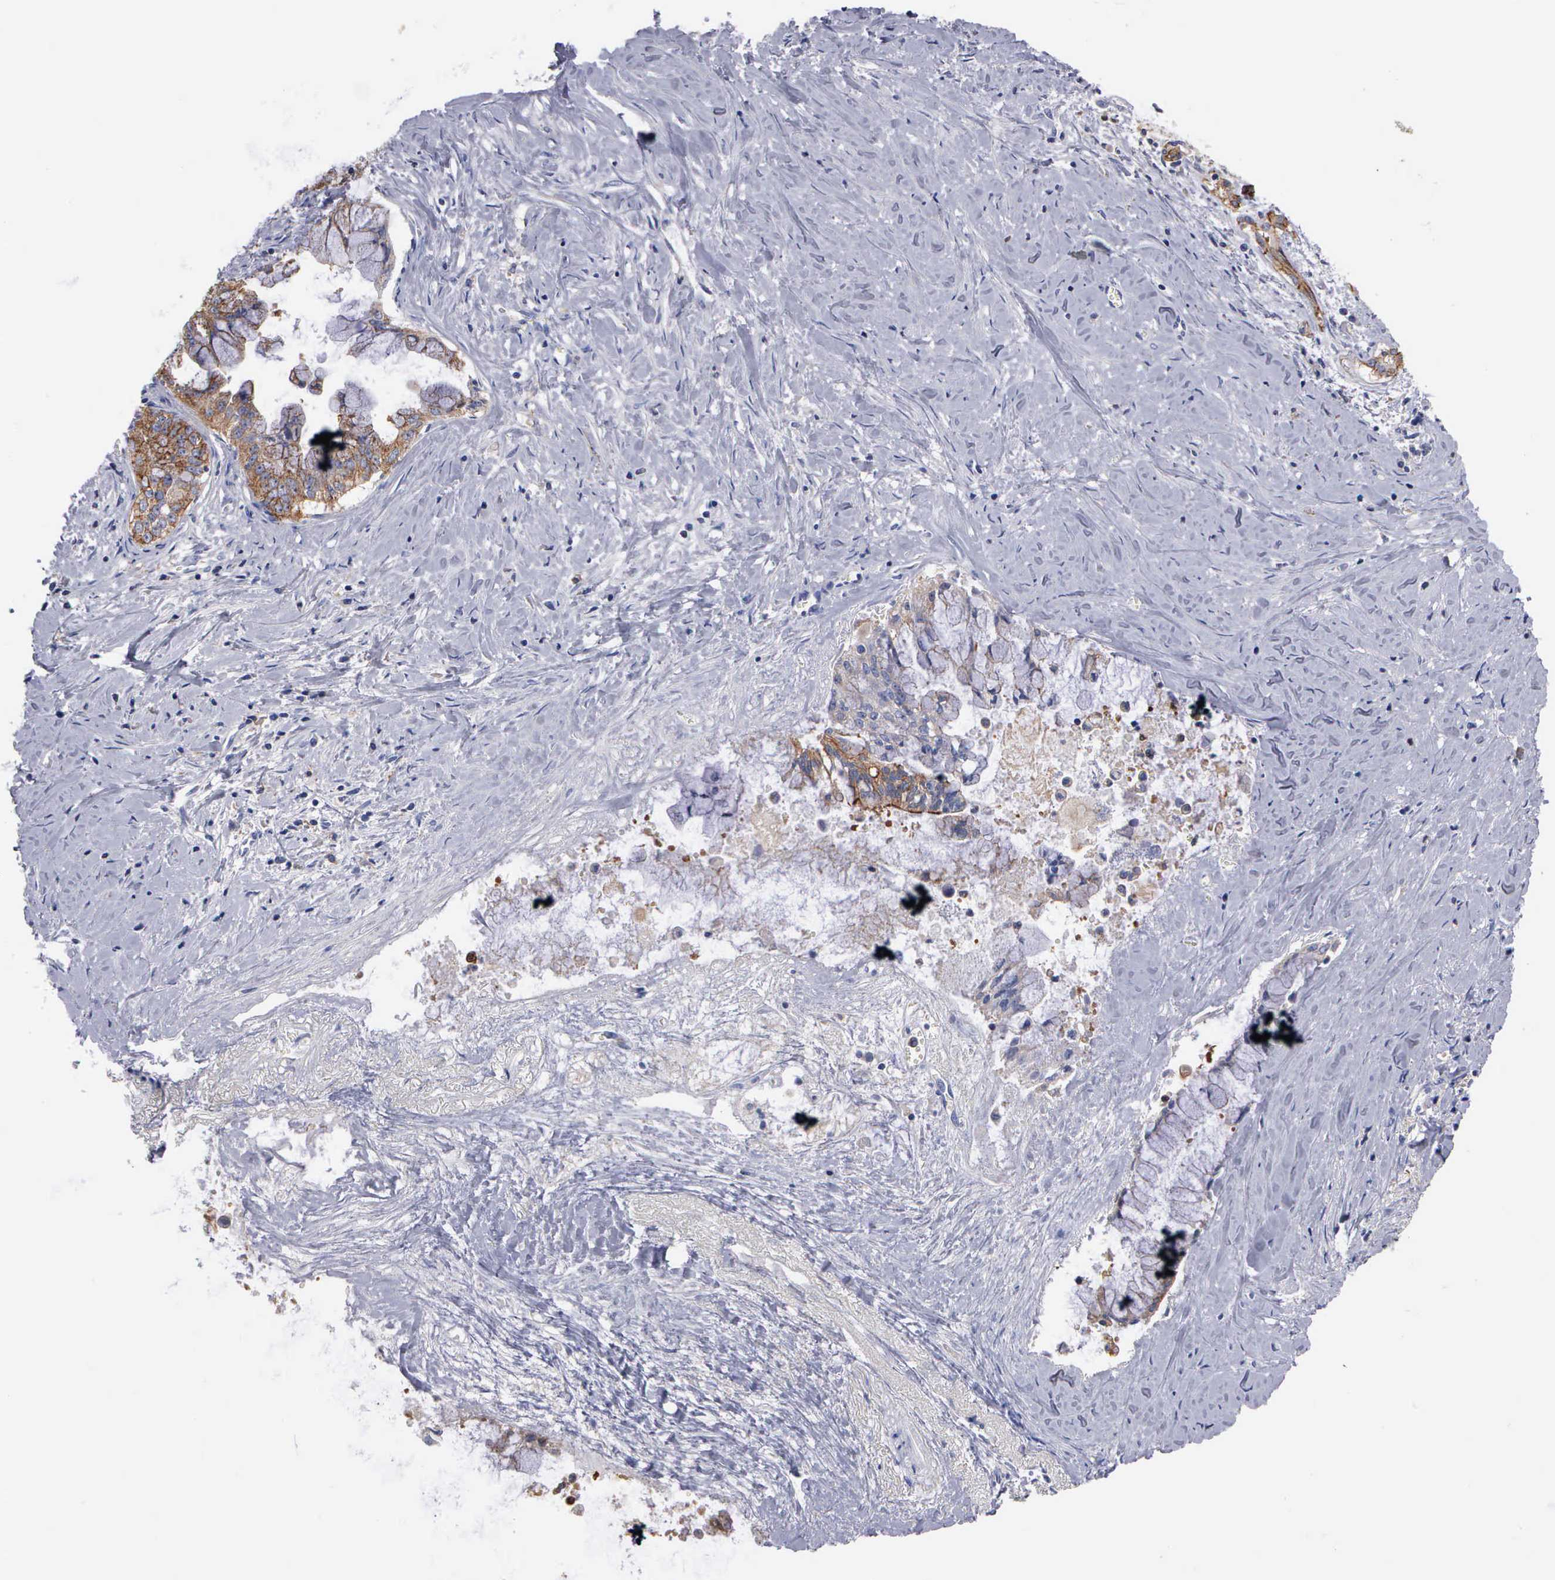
{"staining": {"intensity": "moderate", "quantity": "25%-75%", "location": "cytoplasmic/membranous"}, "tissue": "pancreatic cancer", "cell_type": "Tumor cells", "image_type": "cancer", "snomed": [{"axis": "morphology", "description": "Adenocarcinoma, NOS"}, {"axis": "topography", "description": "Pancreas"}], "caption": "An immunohistochemistry (IHC) micrograph of neoplastic tissue is shown. Protein staining in brown highlights moderate cytoplasmic/membranous positivity in pancreatic cancer (adenocarcinoma) within tumor cells. Using DAB (3,3'-diaminobenzidine) (brown) and hematoxylin (blue) stains, captured at high magnification using brightfield microscopy.", "gene": "PTGS2", "patient": {"sex": "male", "age": 59}}